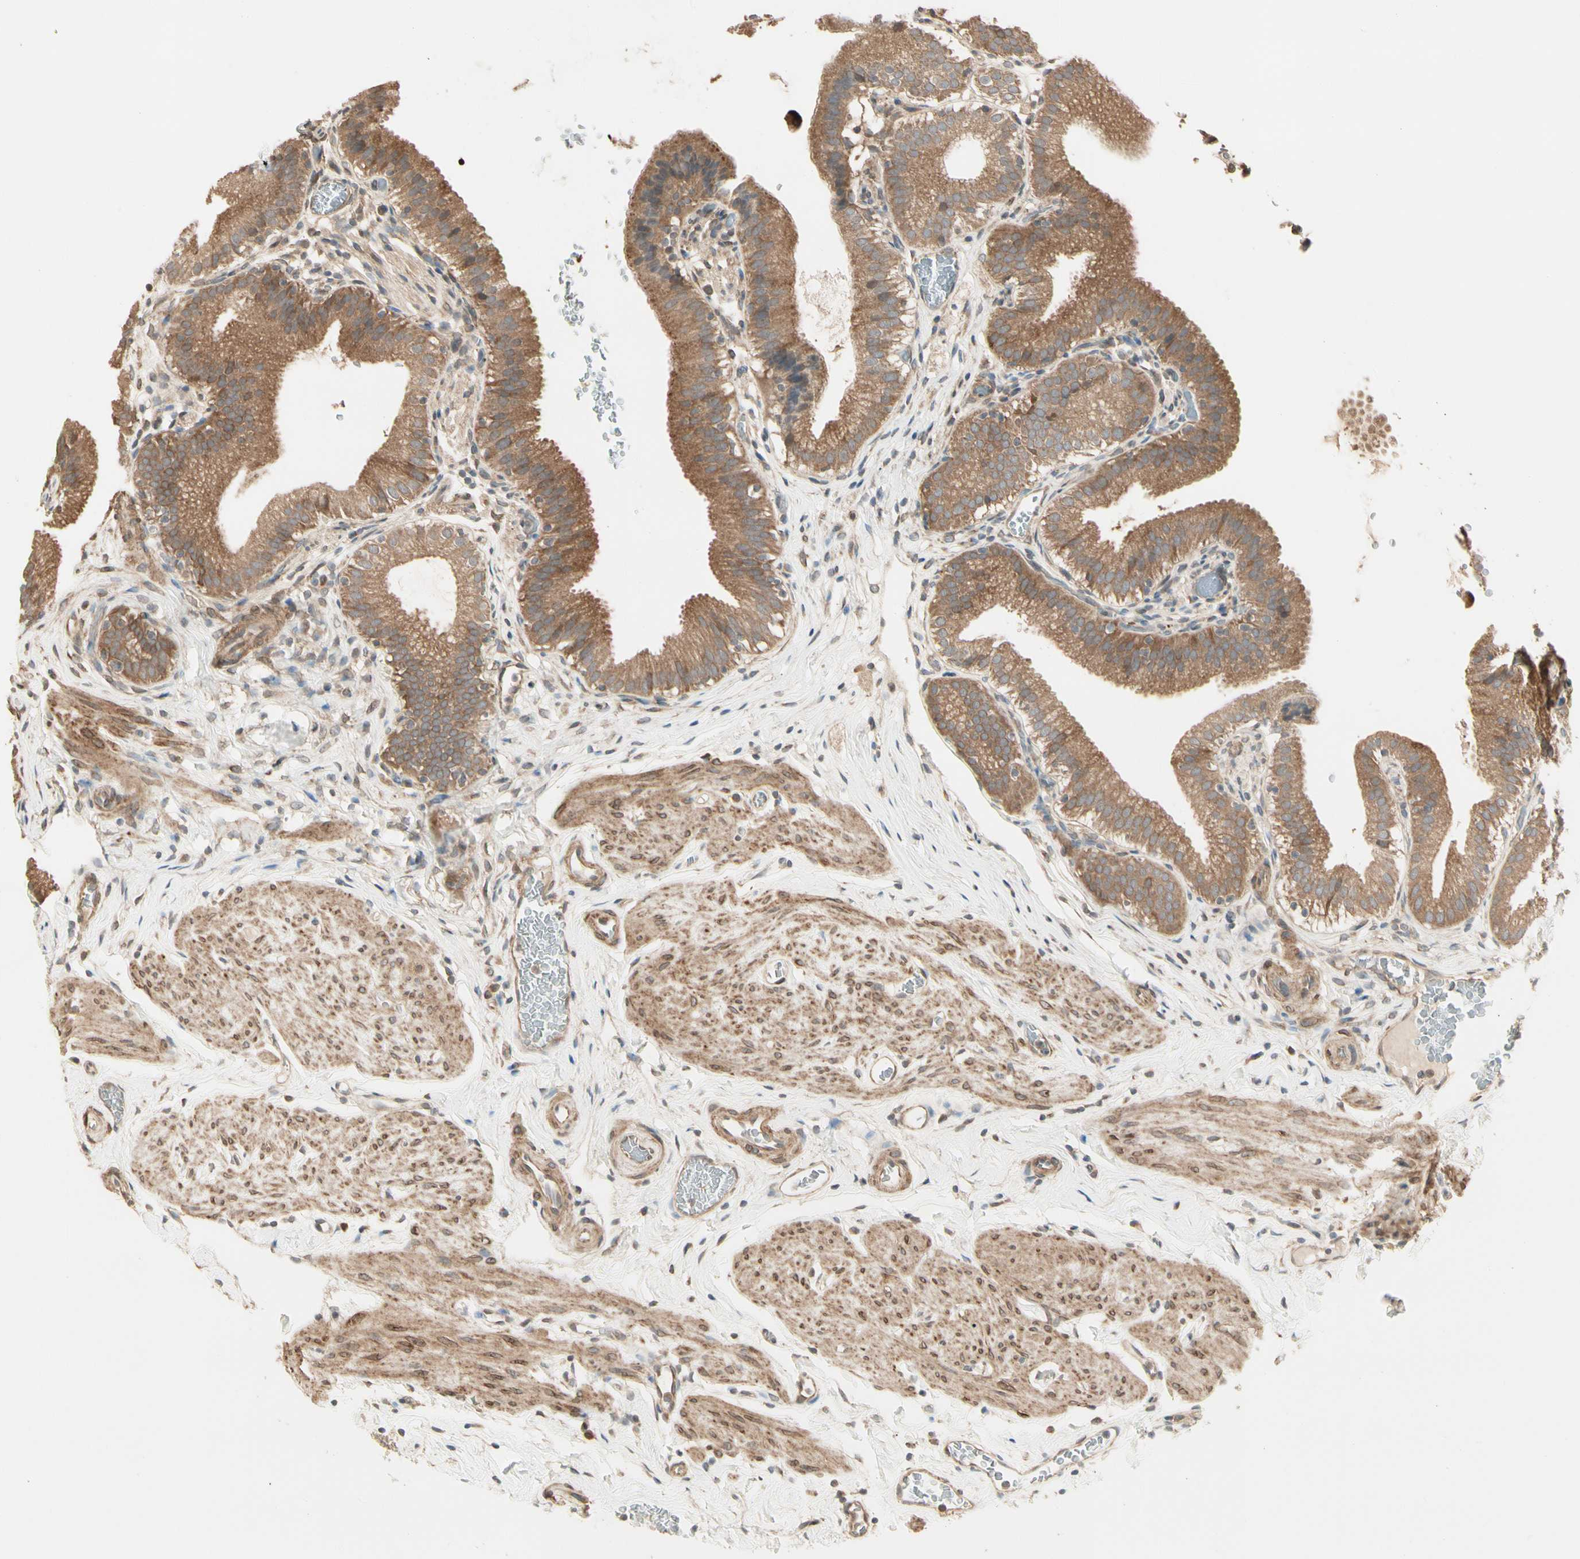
{"staining": {"intensity": "moderate", "quantity": ">75%", "location": "cytoplasmic/membranous"}, "tissue": "gallbladder", "cell_type": "Glandular cells", "image_type": "normal", "snomed": [{"axis": "morphology", "description": "Normal tissue, NOS"}, {"axis": "topography", "description": "Gallbladder"}], "caption": "The photomicrograph shows immunohistochemical staining of unremarkable gallbladder. There is moderate cytoplasmic/membranous expression is seen in about >75% of glandular cells.", "gene": "IRAG1", "patient": {"sex": "male", "age": 54}}